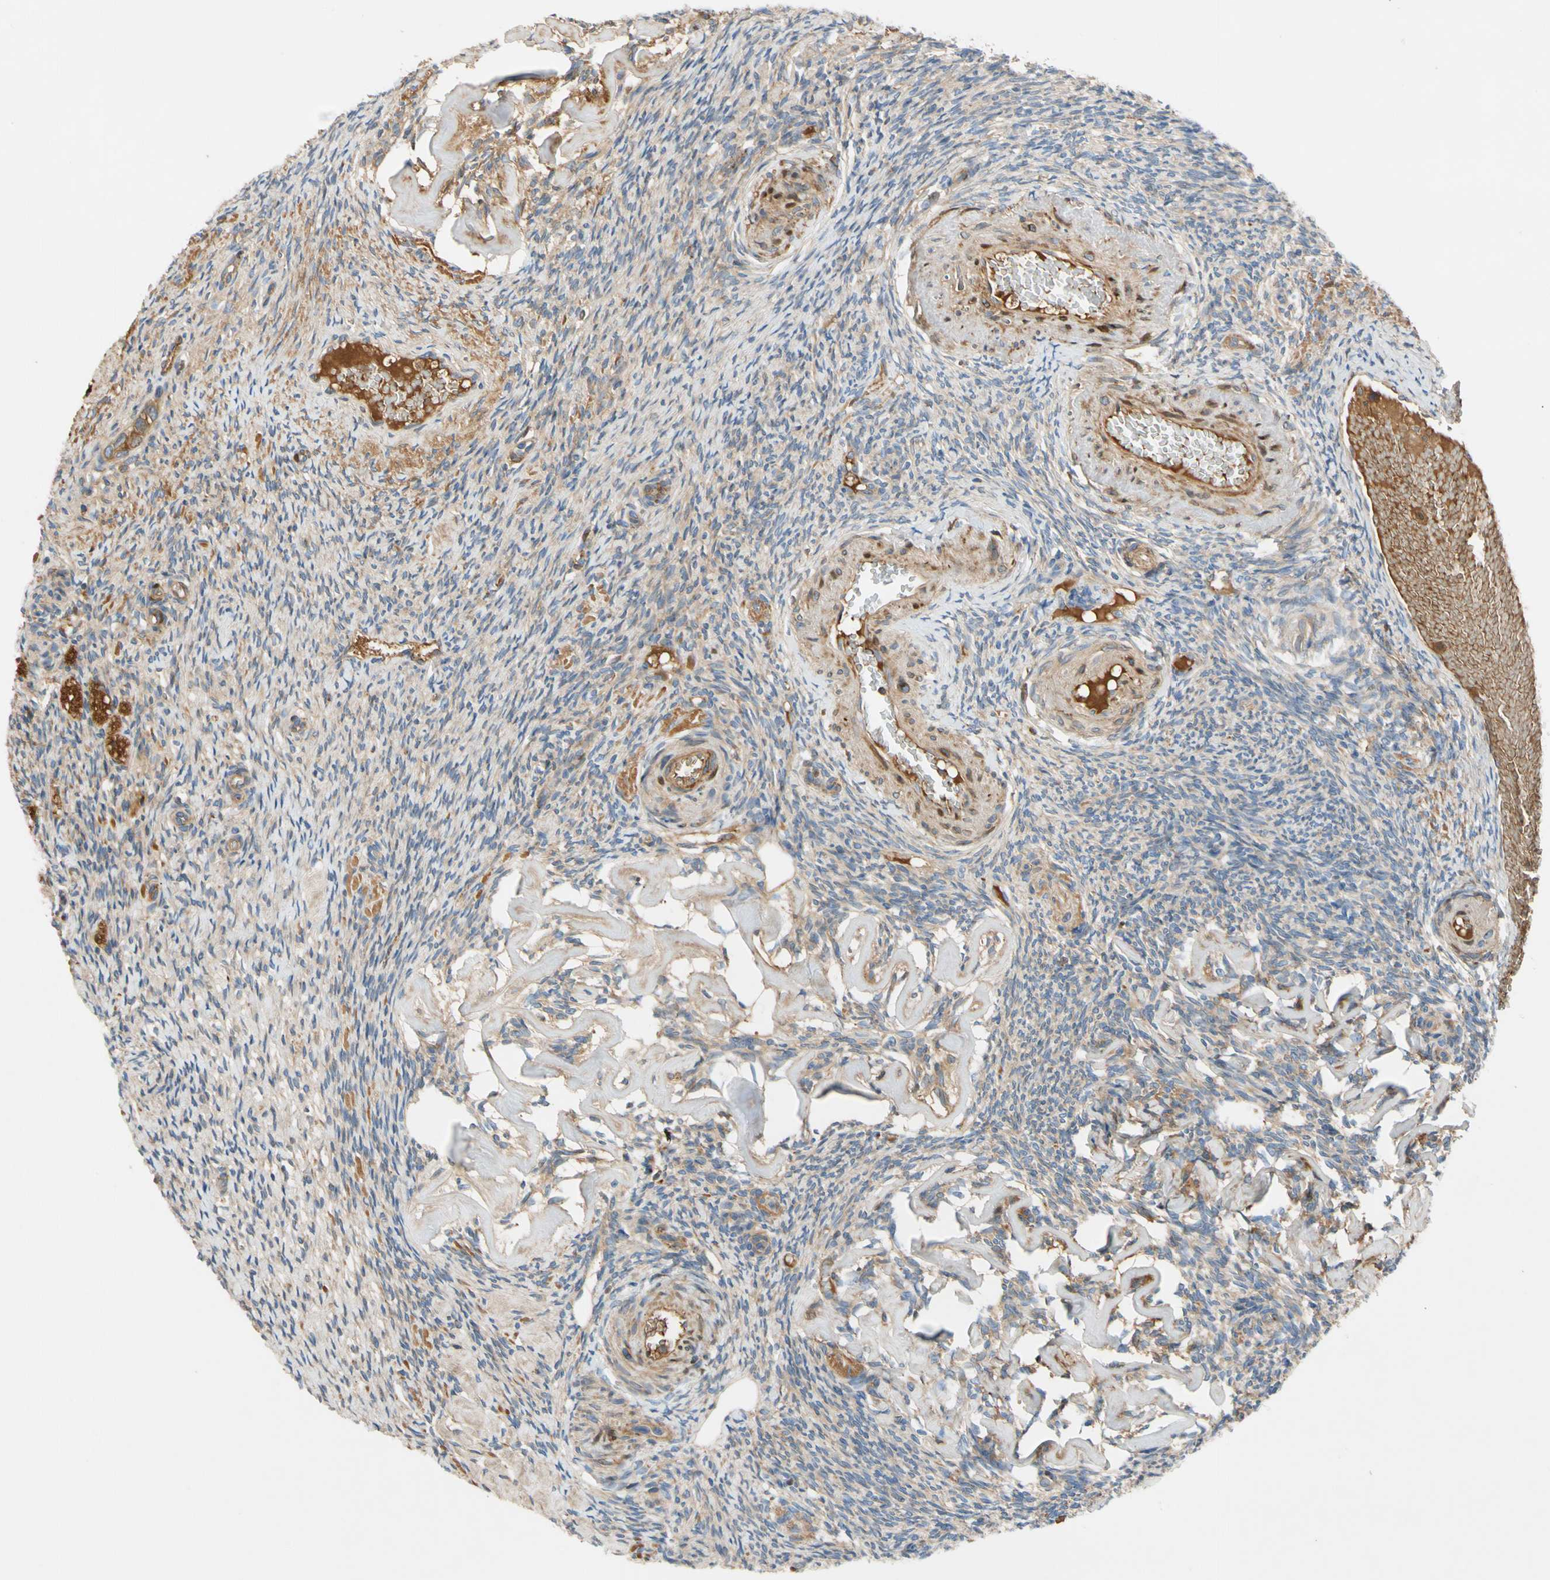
{"staining": {"intensity": "moderate", "quantity": ">75%", "location": "cytoplasmic/membranous"}, "tissue": "ovary", "cell_type": "Follicle cells", "image_type": "normal", "snomed": [{"axis": "morphology", "description": "Normal tissue, NOS"}, {"axis": "topography", "description": "Ovary"}], "caption": "Ovary stained for a protein (brown) reveals moderate cytoplasmic/membranous positive expression in about >75% of follicle cells.", "gene": "ENTREP3", "patient": {"sex": "female", "age": 60}}